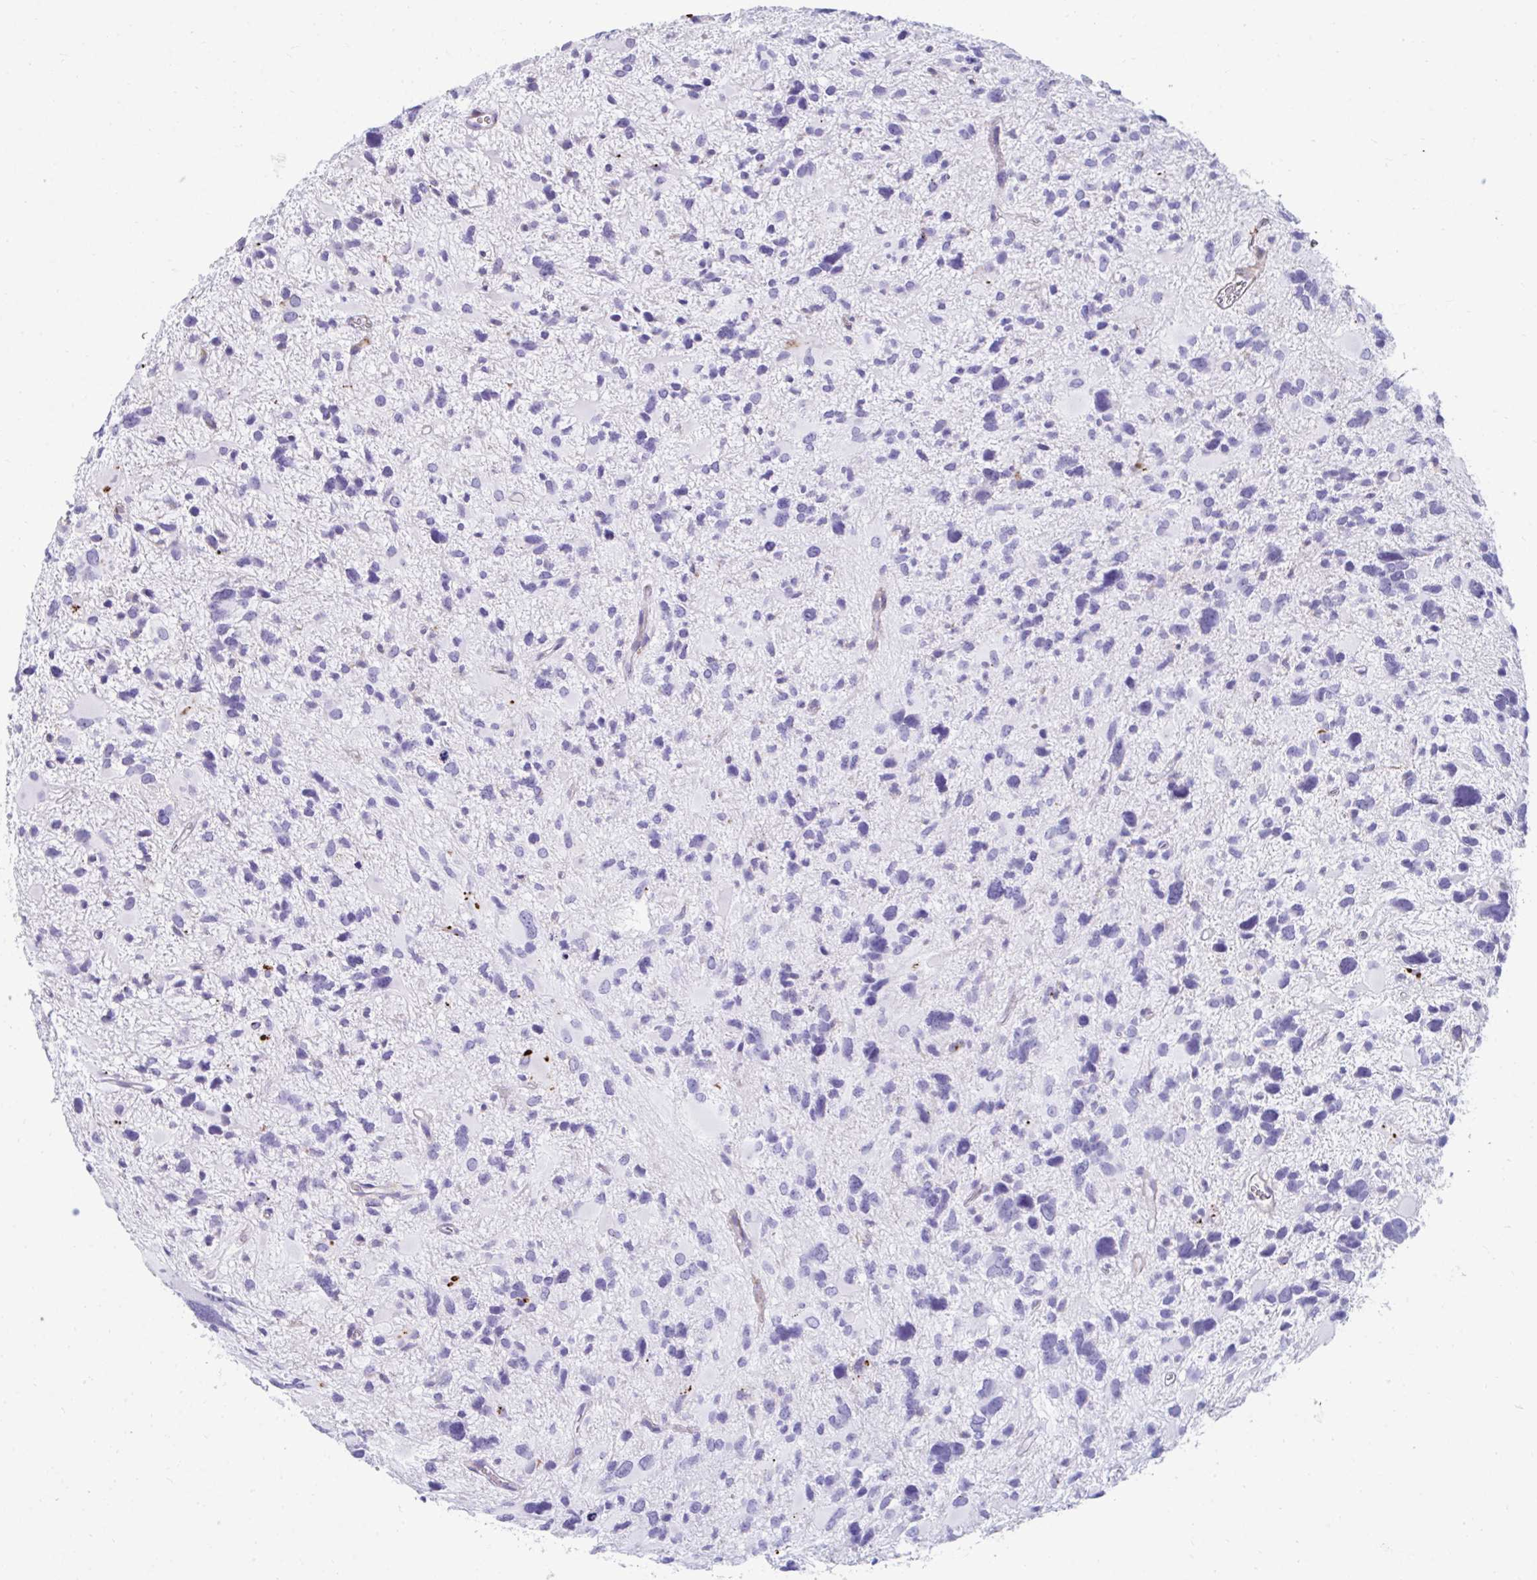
{"staining": {"intensity": "negative", "quantity": "none", "location": "none"}, "tissue": "glioma", "cell_type": "Tumor cells", "image_type": "cancer", "snomed": [{"axis": "morphology", "description": "Glioma, malignant, High grade"}, {"axis": "topography", "description": "Brain"}], "caption": "Immunohistochemistry photomicrograph of human high-grade glioma (malignant) stained for a protein (brown), which reveals no positivity in tumor cells.", "gene": "UBL3", "patient": {"sex": "female", "age": 11}}